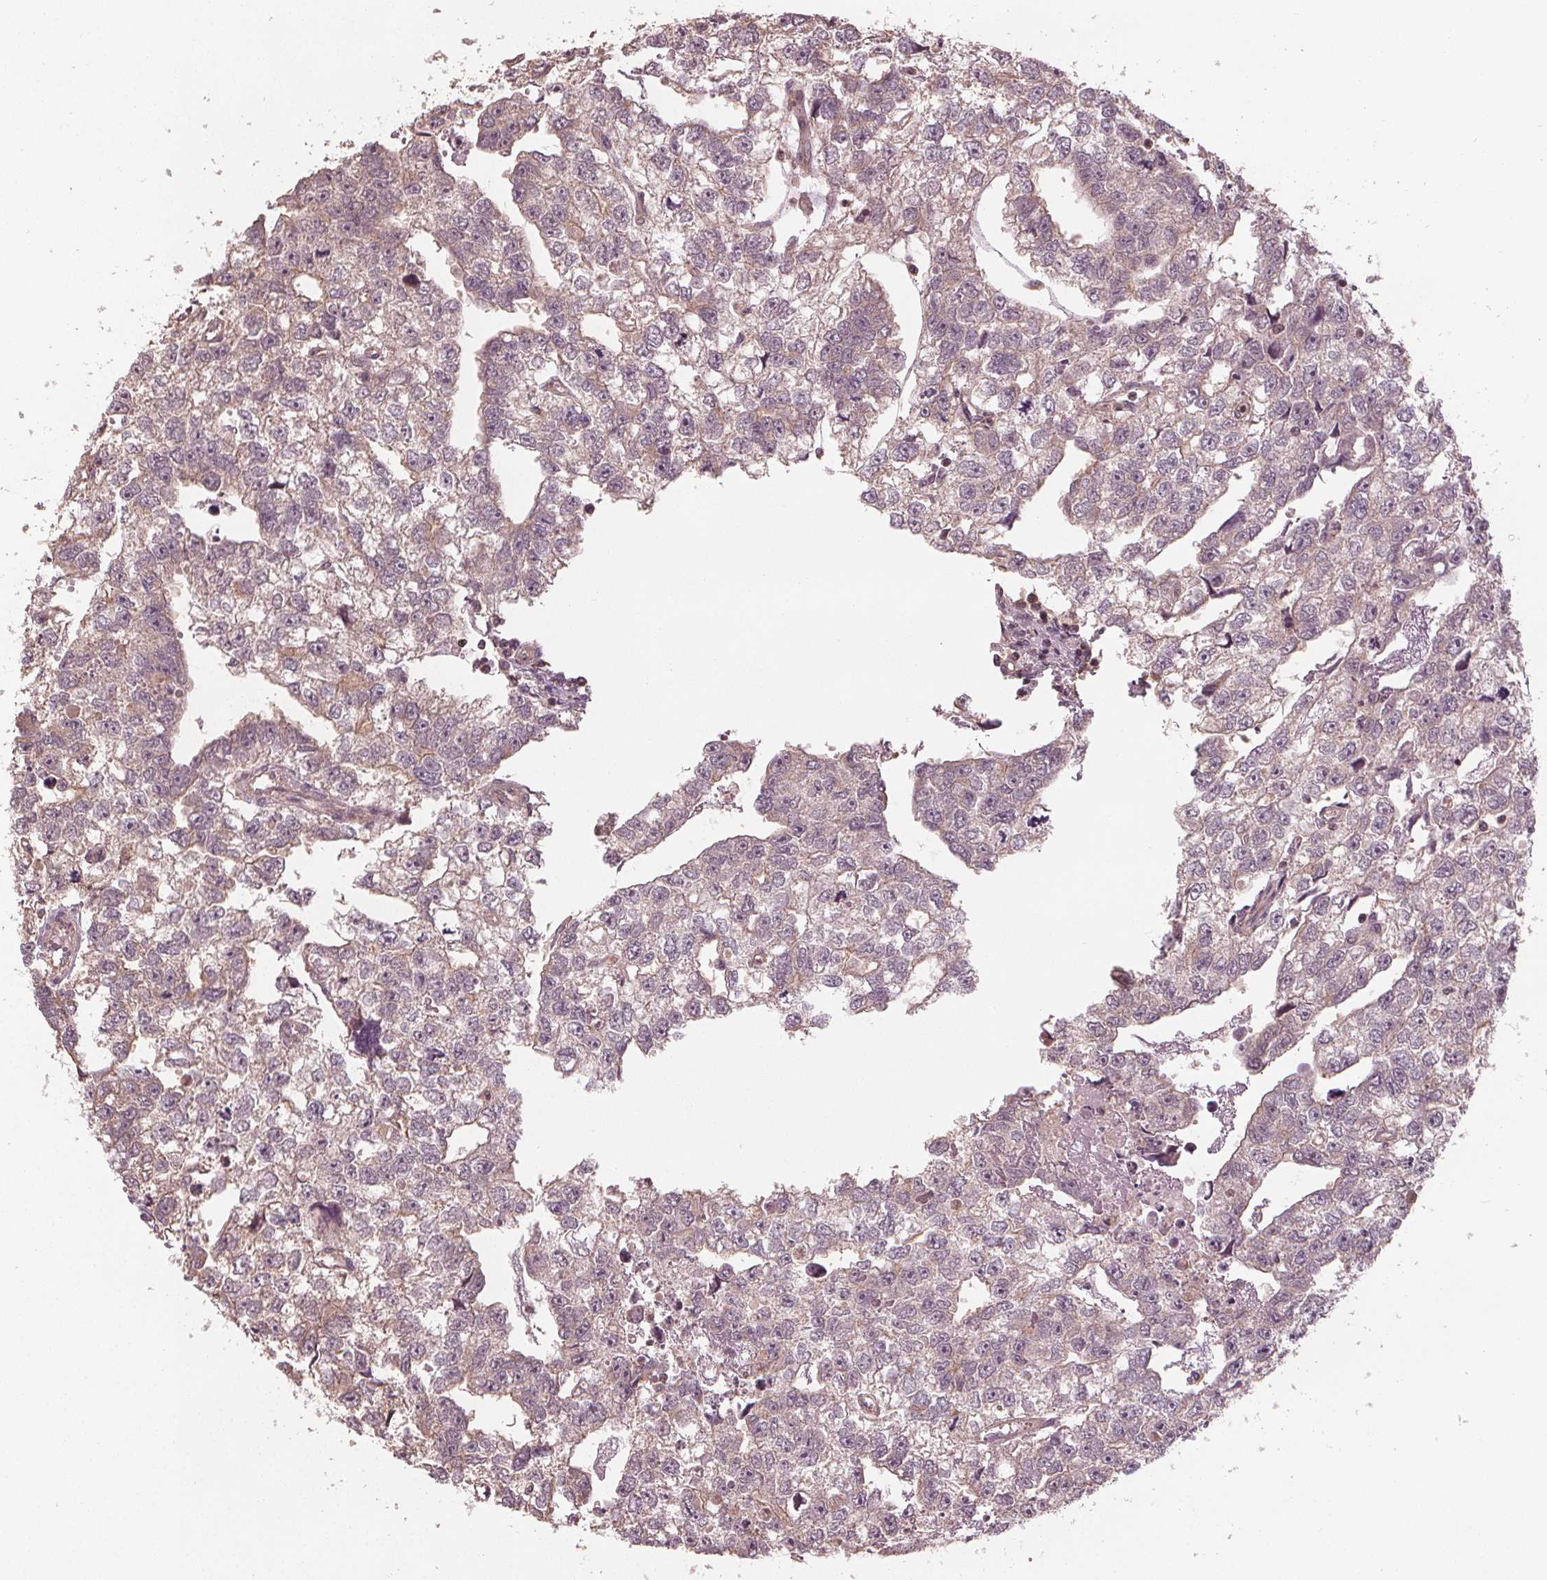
{"staining": {"intensity": "negative", "quantity": "none", "location": "none"}, "tissue": "testis cancer", "cell_type": "Tumor cells", "image_type": "cancer", "snomed": [{"axis": "morphology", "description": "Carcinoma, Embryonal, NOS"}, {"axis": "morphology", "description": "Teratoma, malignant, NOS"}, {"axis": "topography", "description": "Testis"}], "caption": "This is a image of IHC staining of testis cancer (malignant teratoma), which shows no expression in tumor cells.", "gene": "GNB2", "patient": {"sex": "male", "age": 44}}